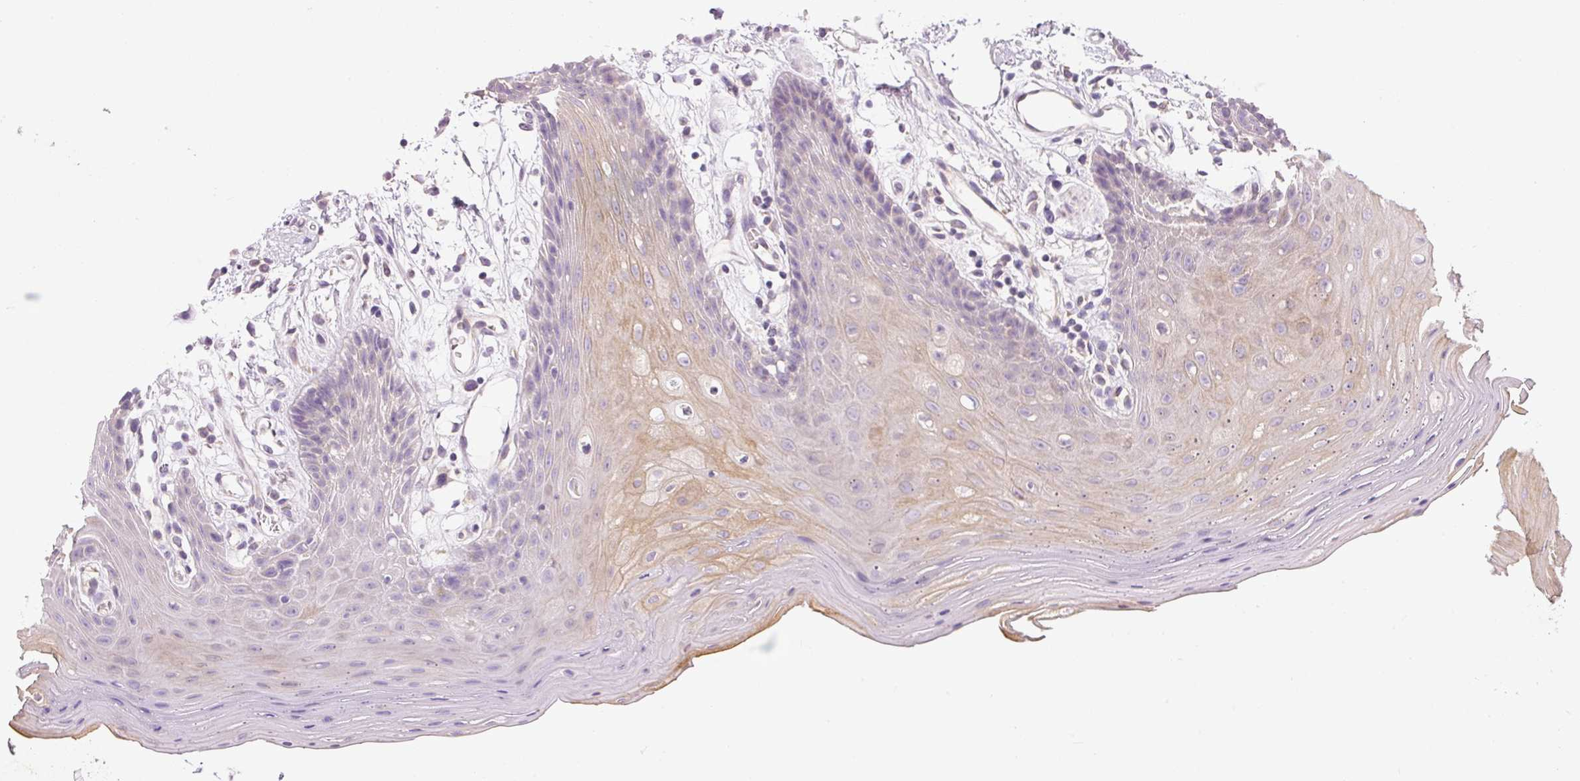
{"staining": {"intensity": "weak", "quantity": "25%-75%", "location": "cytoplasmic/membranous"}, "tissue": "oral mucosa", "cell_type": "Squamous epithelial cells", "image_type": "normal", "snomed": [{"axis": "morphology", "description": "Normal tissue, NOS"}, {"axis": "topography", "description": "Oral tissue"}, {"axis": "topography", "description": "Tounge, NOS"}], "caption": "Squamous epithelial cells reveal low levels of weak cytoplasmic/membranous positivity in approximately 25%-75% of cells in normal oral mucosa. (DAB IHC with brightfield microscopy, high magnification).", "gene": "PNPLA5", "patient": {"sex": "female", "age": 59}}